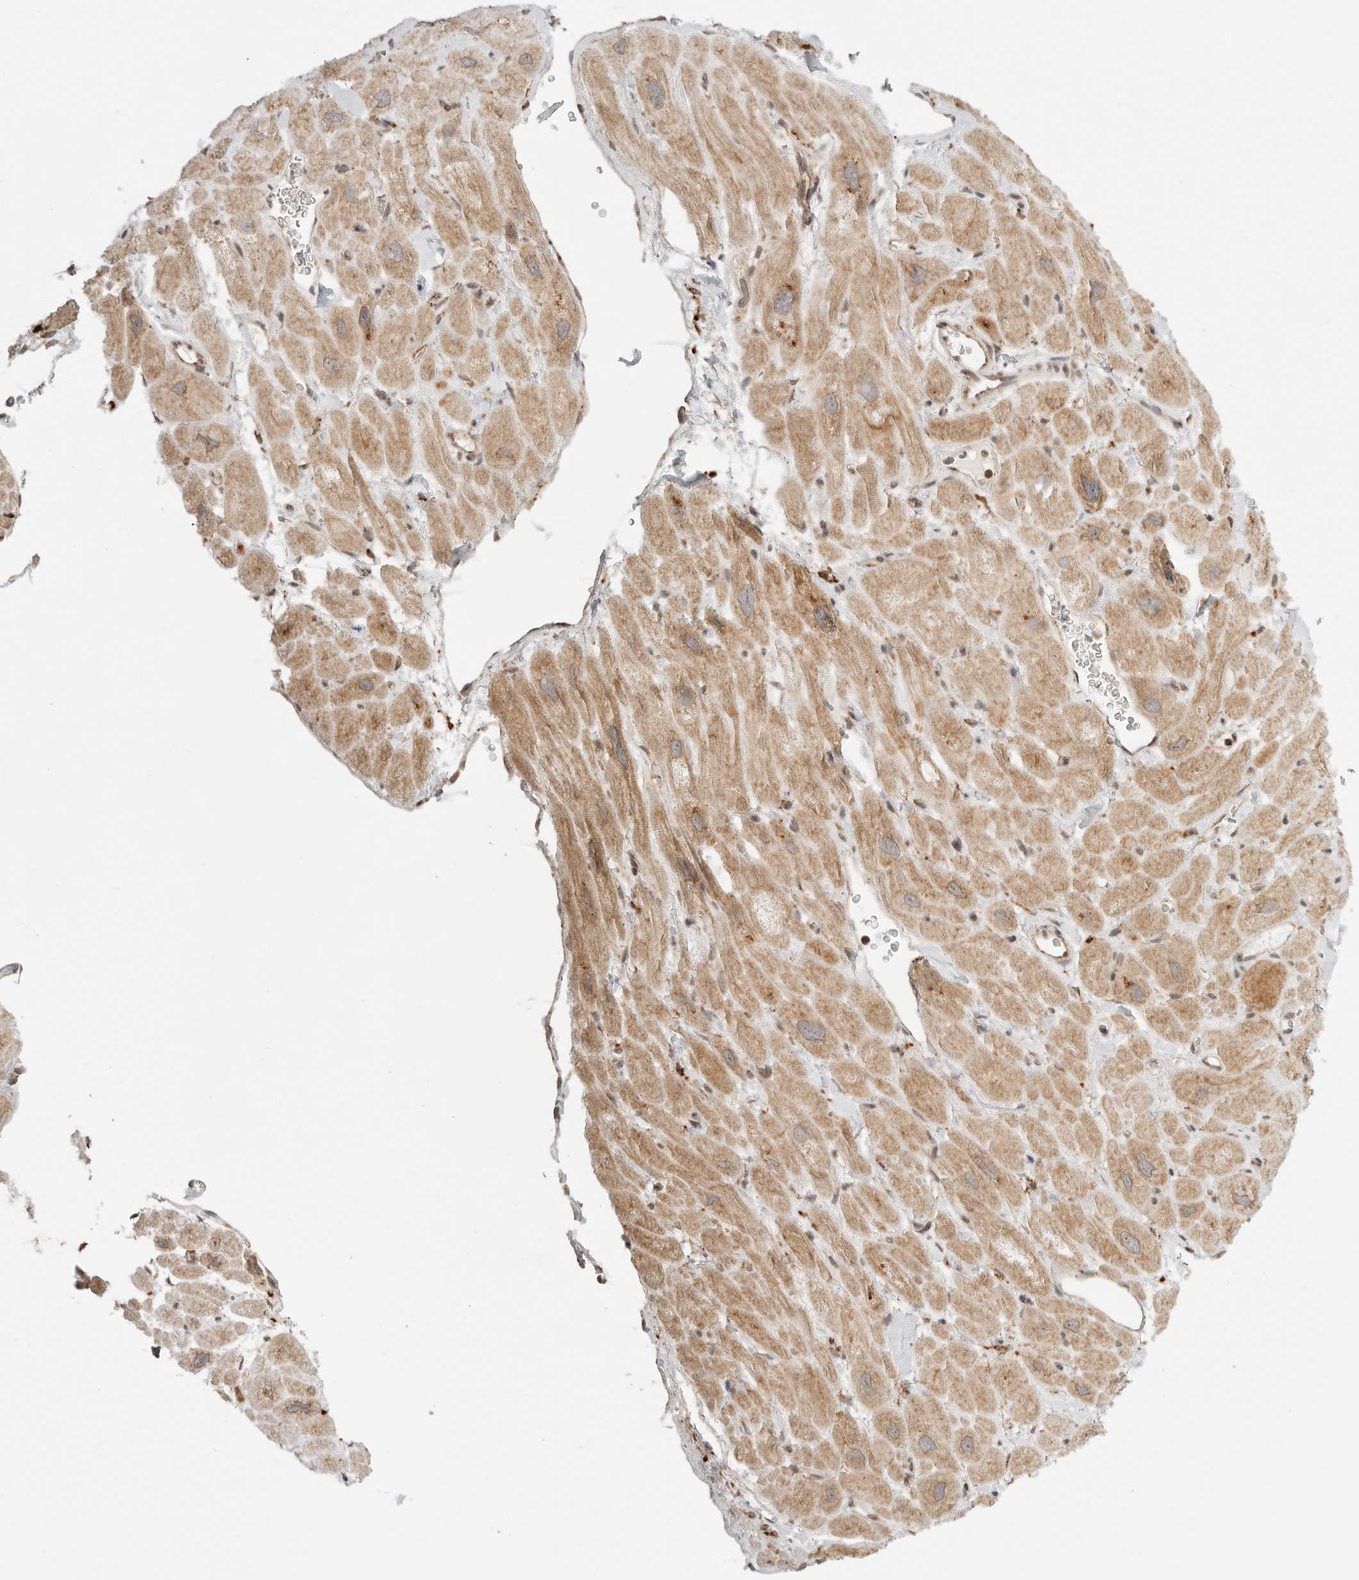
{"staining": {"intensity": "moderate", "quantity": ">75%", "location": "cytoplasmic/membranous"}, "tissue": "heart muscle", "cell_type": "Cardiomyocytes", "image_type": "normal", "snomed": [{"axis": "morphology", "description": "Normal tissue, NOS"}, {"axis": "topography", "description": "Heart"}], "caption": "The histopathology image exhibits immunohistochemical staining of benign heart muscle. There is moderate cytoplasmic/membranous staining is present in approximately >75% of cardiomyocytes. The staining was performed using DAB (3,3'-diaminobenzidine) to visualize the protein expression in brown, while the nuclei were stained in blue with hematoxylin (Magnification: 20x).", "gene": "IDUA", "patient": {"sex": "male", "age": 49}}